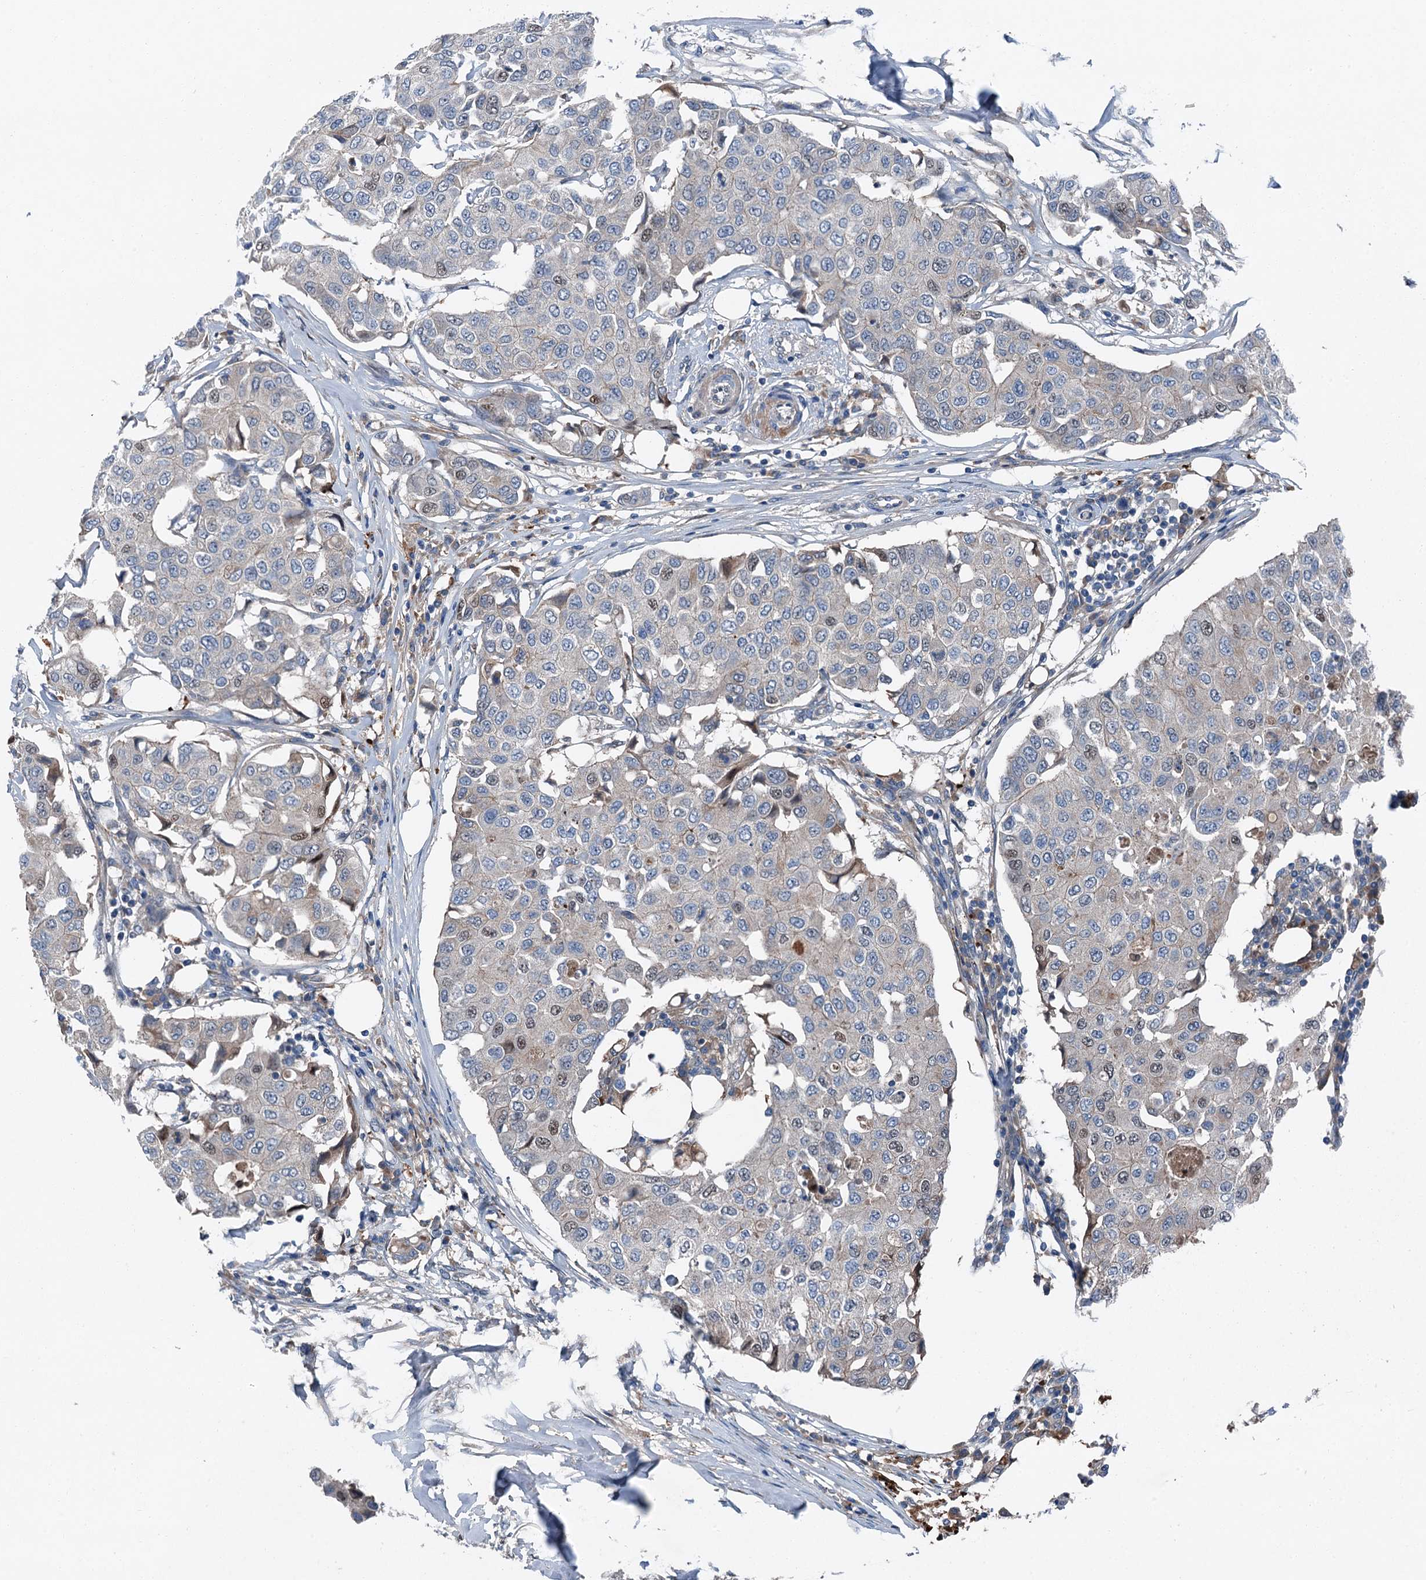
{"staining": {"intensity": "negative", "quantity": "none", "location": "none"}, "tissue": "breast cancer", "cell_type": "Tumor cells", "image_type": "cancer", "snomed": [{"axis": "morphology", "description": "Duct carcinoma"}, {"axis": "topography", "description": "Breast"}], "caption": "IHC micrograph of breast cancer (invasive ductal carcinoma) stained for a protein (brown), which displays no staining in tumor cells.", "gene": "SLC2A10", "patient": {"sex": "female", "age": 80}}